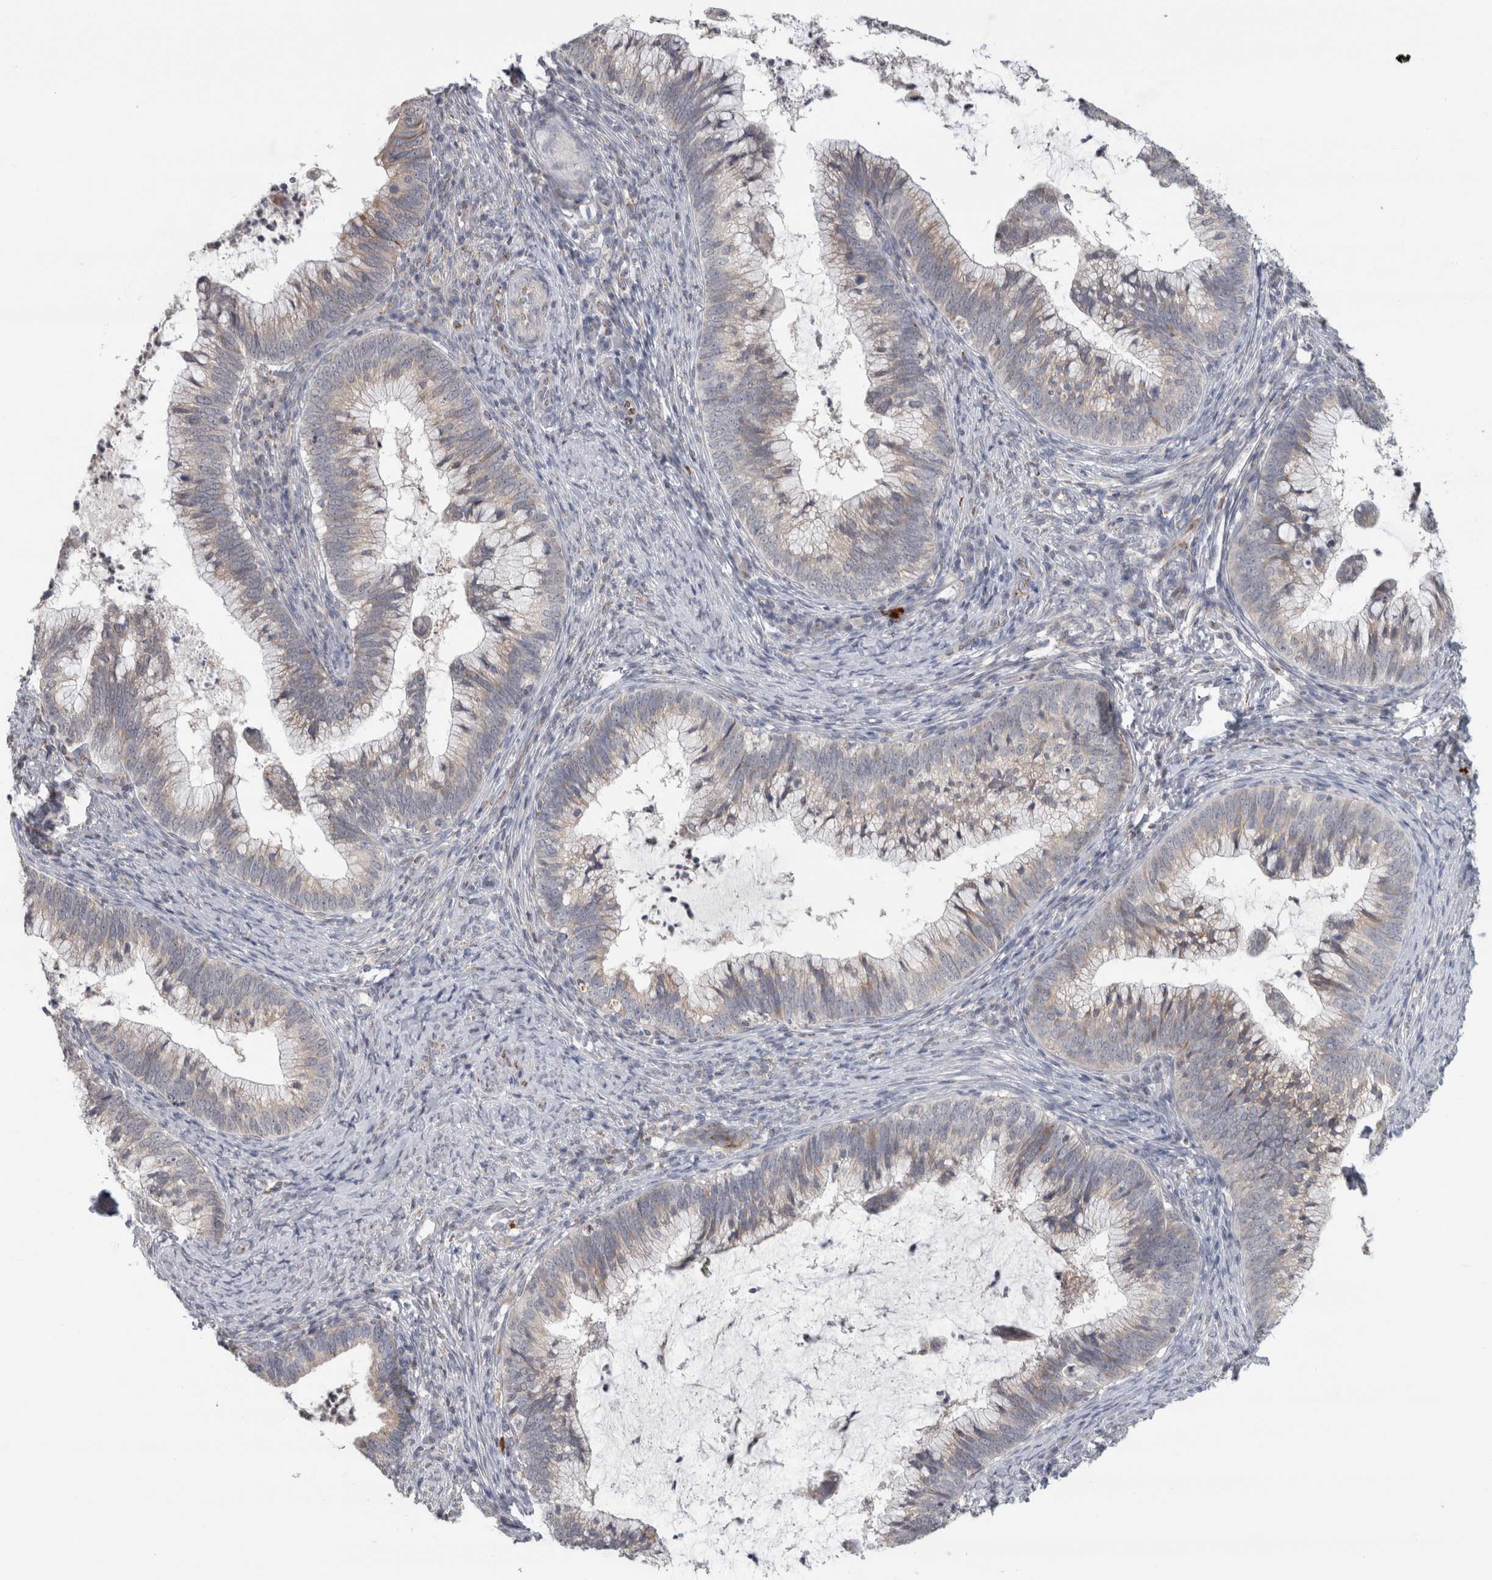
{"staining": {"intensity": "weak", "quantity": "25%-75%", "location": "cytoplasmic/membranous"}, "tissue": "cervical cancer", "cell_type": "Tumor cells", "image_type": "cancer", "snomed": [{"axis": "morphology", "description": "Adenocarcinoma, NOS"}, {"axis": "topography", "description": "Cervix"}], "caption": "IHC histopathology image of neoplastic tissue: adenocarcinoma (cervical) stained using immunohistochemistry (IHC) demonstrates low levels of weak protein expression localized specifically in the cytoplasmic/membranous of tumor cells, appearing as a cytoplasmic/membranous brown color.", "gene": "RAB18", "patient": {"sex": "female", "age": 36}}